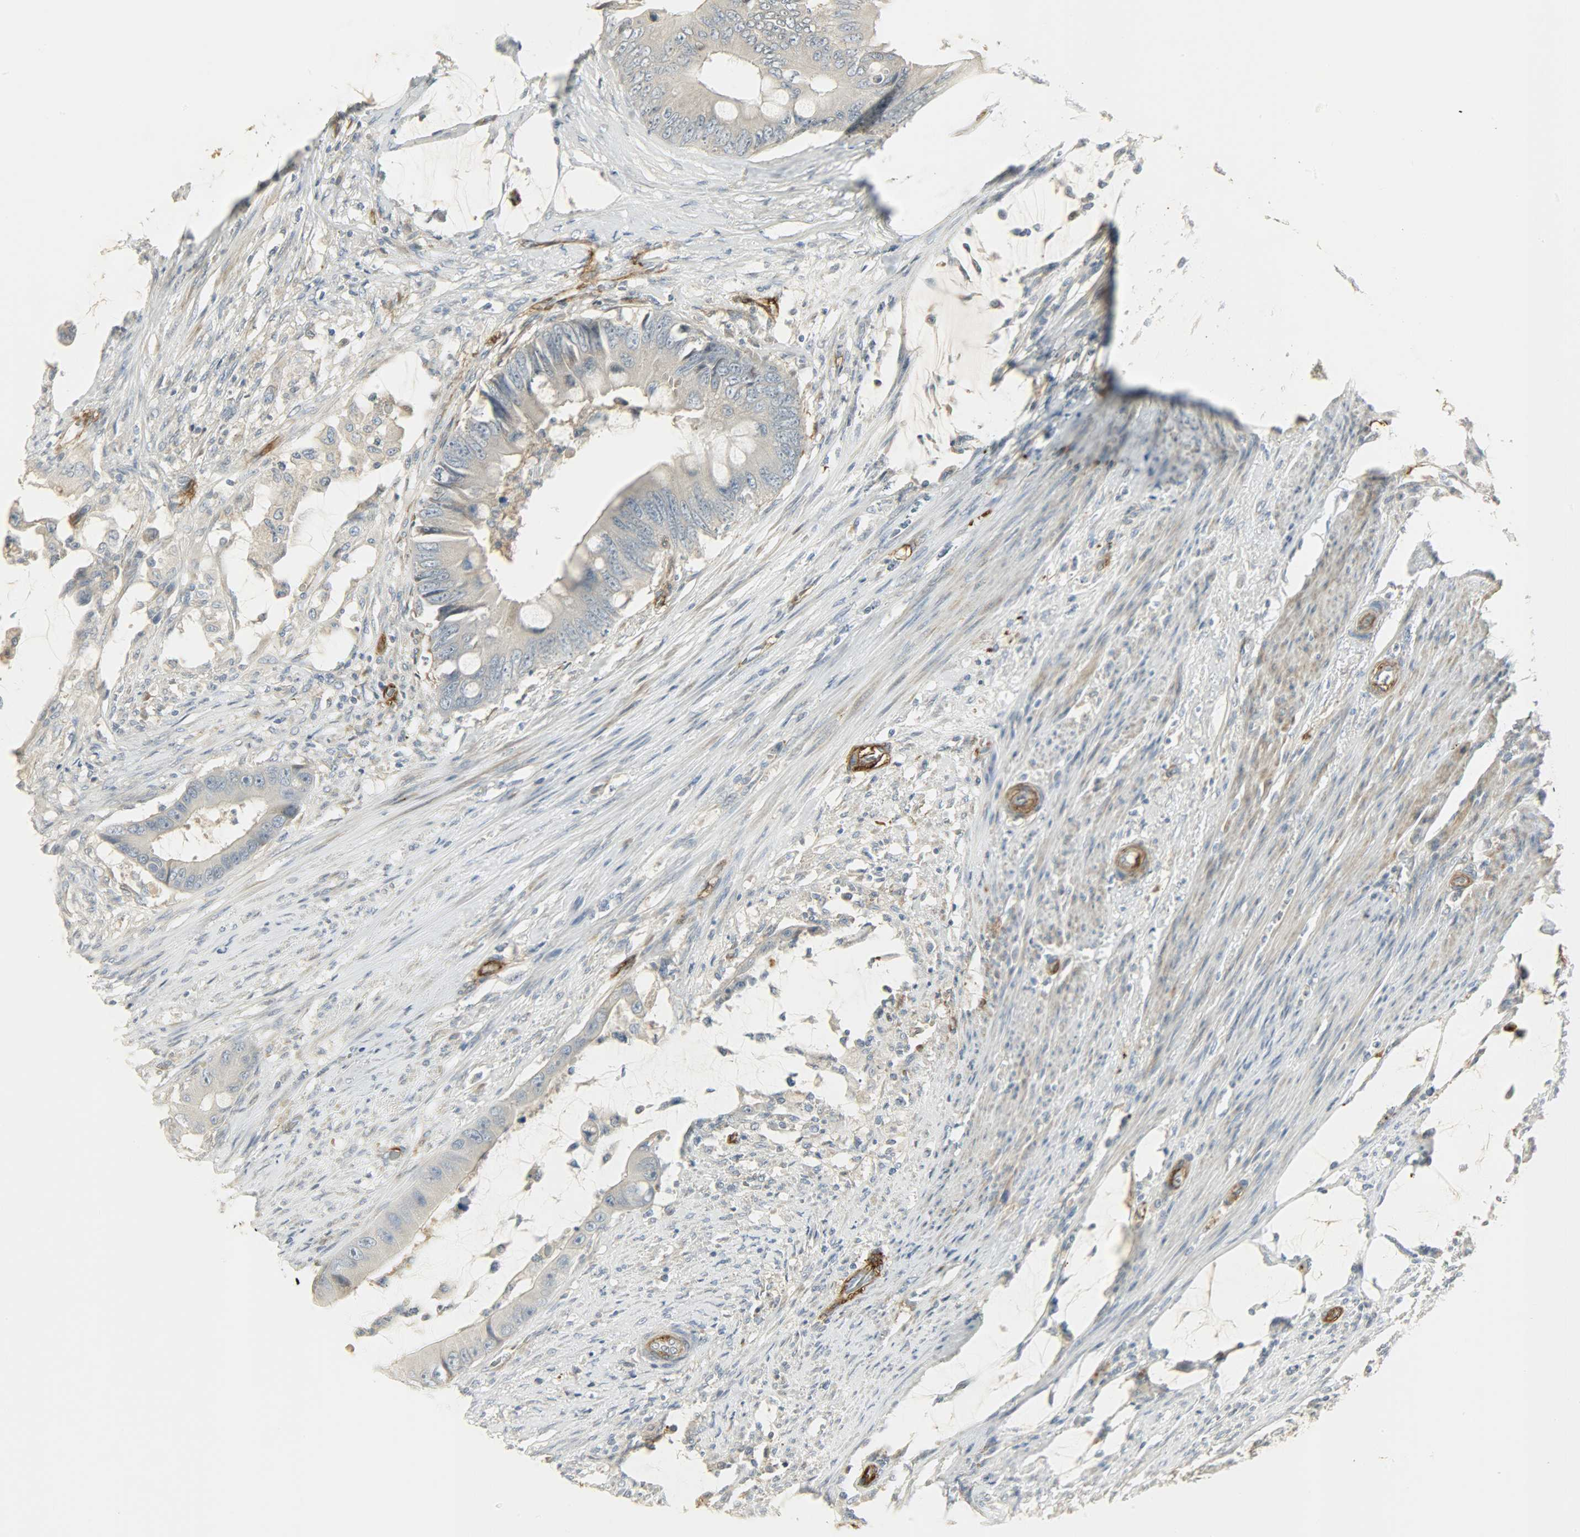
{"staining": {"intensity": "negative", "quantity": "none", "location": "none"}, "tissue": "colorectal cancer", "cell_type": "Tumor cells", "image_type": "cancer", "snomed": [{"axis": "morphology", "description": "Adenocarcinoma, NOS"}, {"axis": "topography", "description": "Rectum"}], "caption": "High power microscopy histopathology image of an immunohistochemistry photomicrograph of colorectal cancer (adenocarcinoma), revealing no significant positivity in tumor cells. The staining is performed using DAB (3,3'-diaminobenzidine) brown chromogen with nuclei counter-stained in using hematoxylin.", "gene": "ENPEP", "patient": {"sex": "female", "age": 77}}